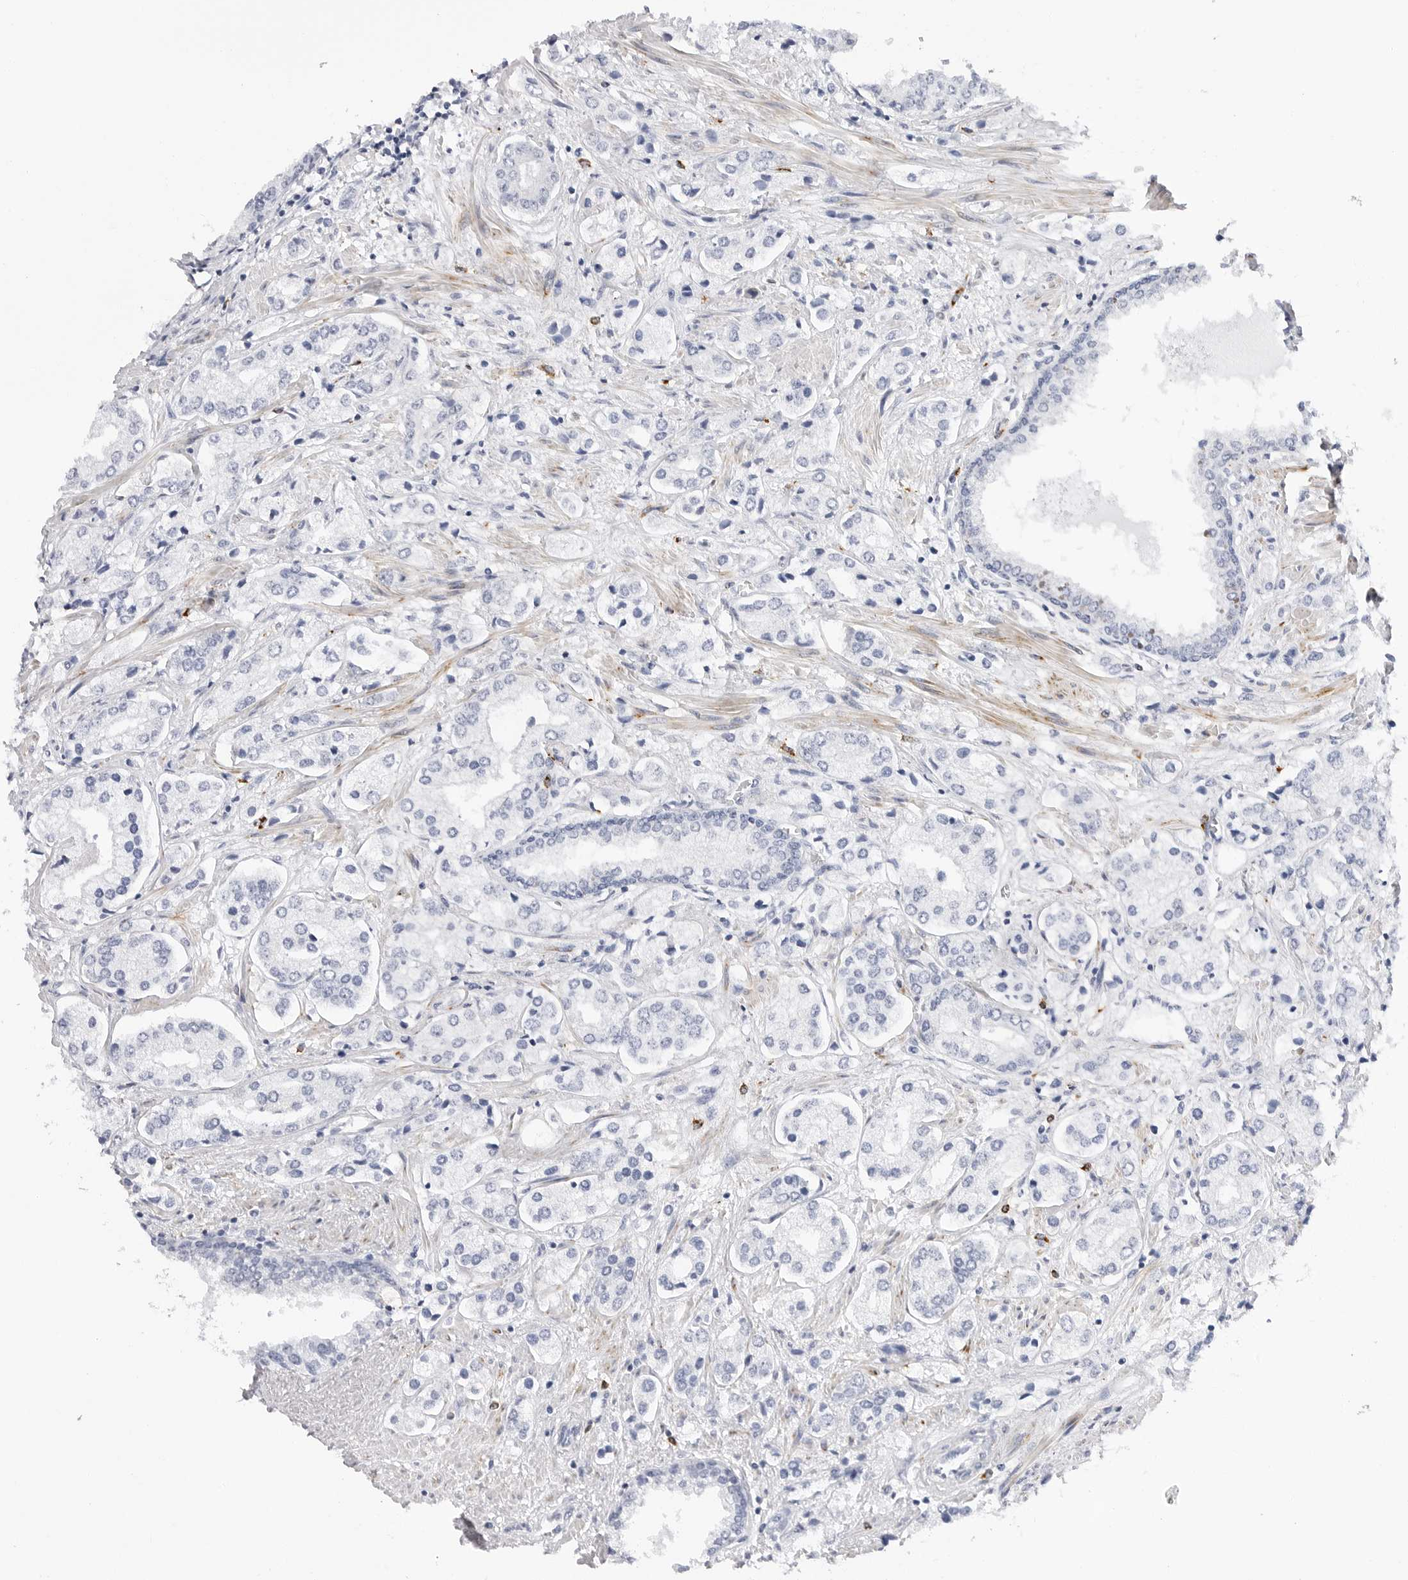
{"staining": {"intensity": "negative", "quantity": "none", "location": "none"}, "tissue": "prostate cancer", "cell_type": "Tumor cells", "image_type": "cancer", "snomed": [{"axis": "morphology", "description": "Adenocarcinoma, High grade"}, {"axis": "topography", "description": "Prostate"}], "caption": "Human prostate high-grade adenocarcinoma stained for a protein using IHC shows no staining in tumor cells.", "gene": "HSPB7", "patient": {"sex": "male", "age": 66}}